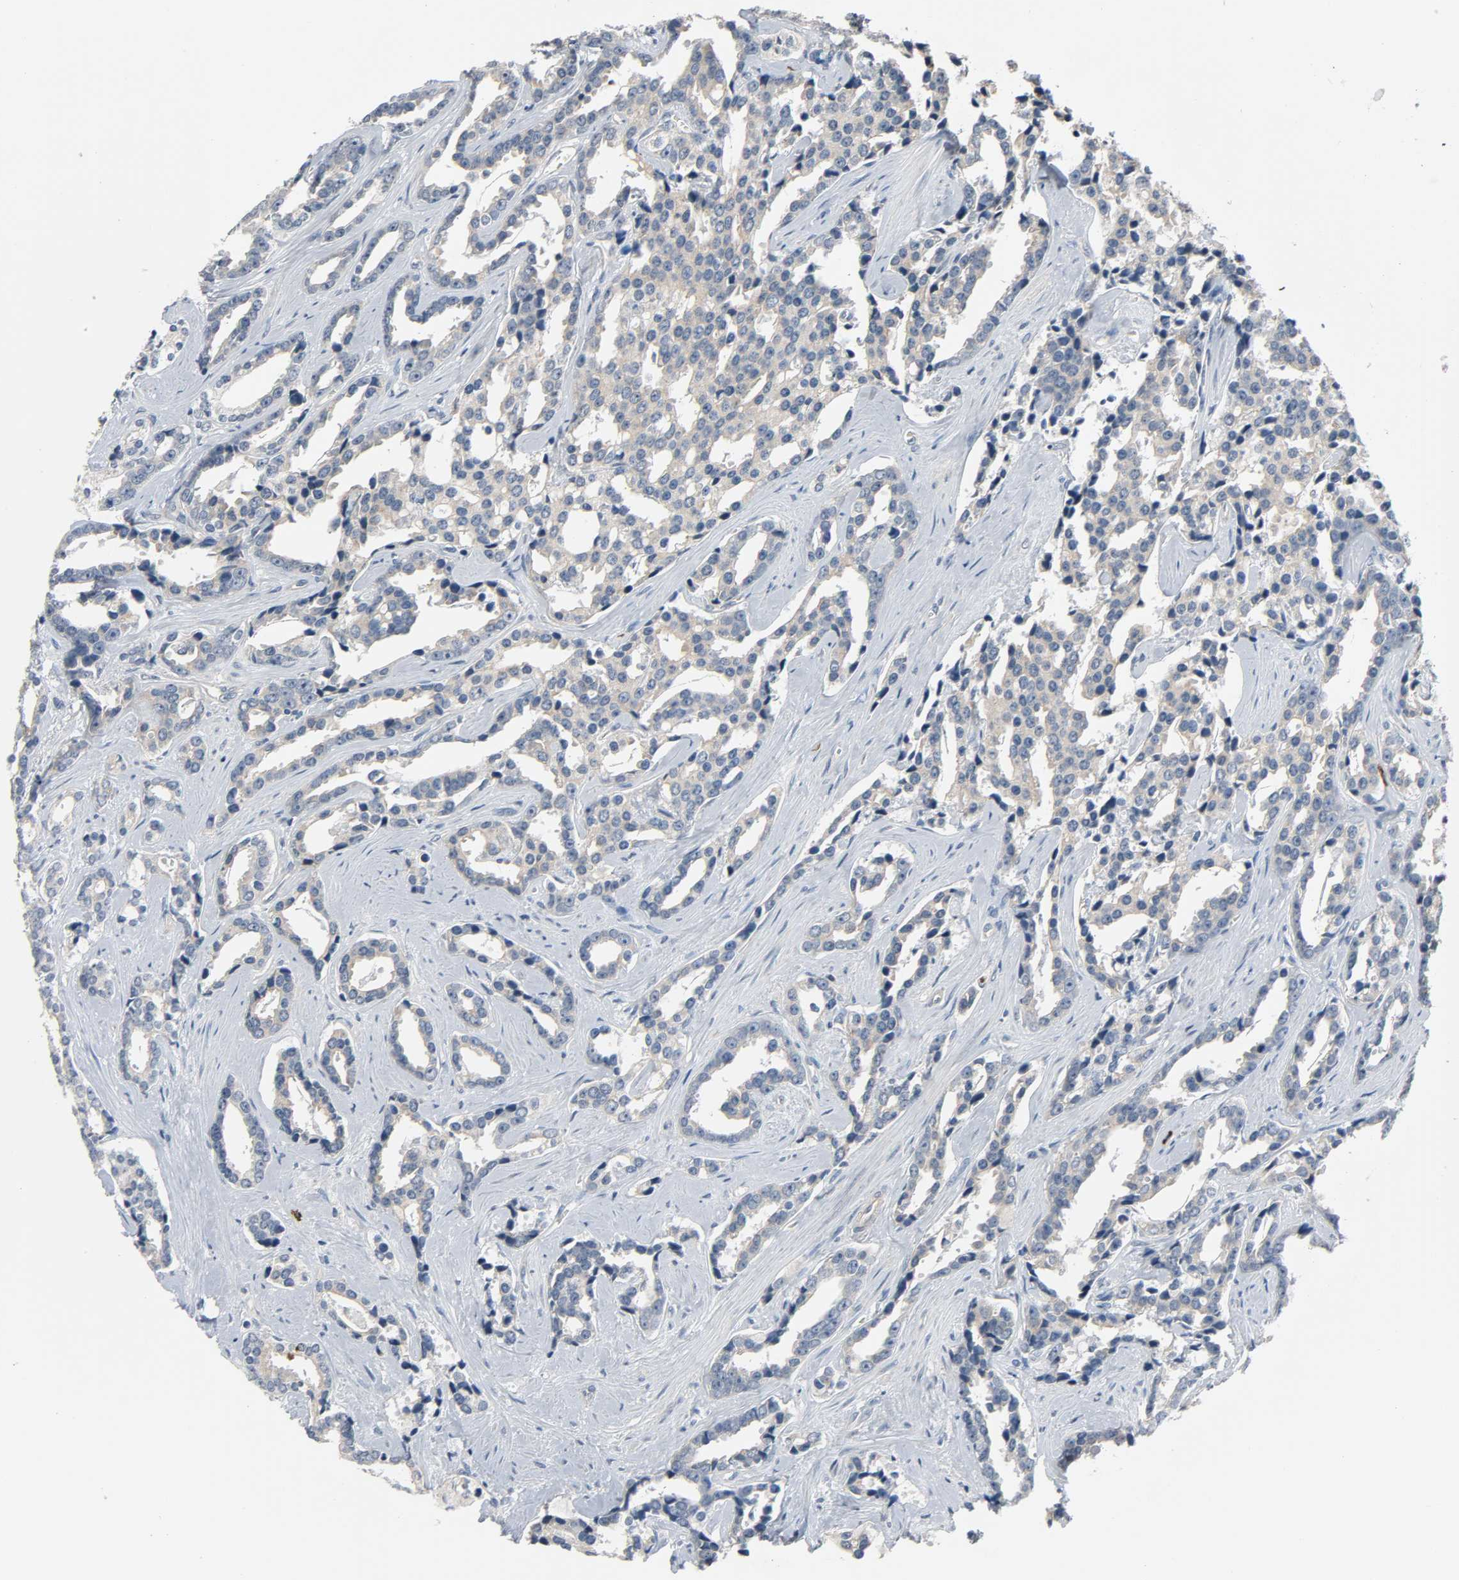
{"staining": {"intensity": "weak", "quantity": "25%-75%", "location": "cytoplasmic/membranous"}, "tissue": "prostate cancer", "cell_type": "Tumor cells", "image_type": "cancer", "snomed": [{"axis": "morphology", "description": "Adenocarcinoma, High grade"}, {"axis": "topography", "description": "Prostate"}], "caption": "A brown stain labels weak cytoplasmic/membranous staining of a protein in human prostate cancer tumor cells.", "gene": "LIMCH1", "patient": {"sex": "male", "age": 67}}